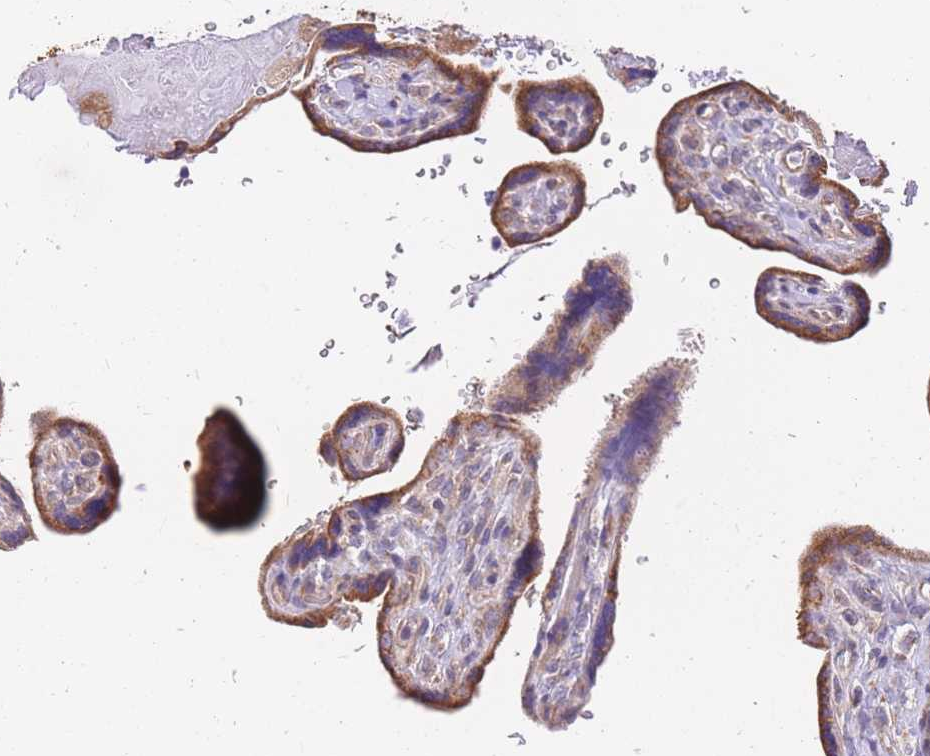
{"staining": {"intensity": "moderate", "quantity": ">75%", "location": "cytoplasmic/membranous"}, "tissue": "placenta", "cell_type": "Trophoblastic cells", "image_type": "normal", "snomed": [{"axis": "morphology", "description": "Normal tissue, NOS"}, {"axis": "topography", "description": "Placenta"}], "caption": "A micrograph of human placenta stained for a protein displays moderate cytoplasmic/membranous brown staining in trophoblastic cells. (DAB (3,3'-diaminobenzidine) IHC with brightfield microscopy, high magnification).", "gene": "TOPAZ1", "patient": {"sex": "female", "age": 39}}